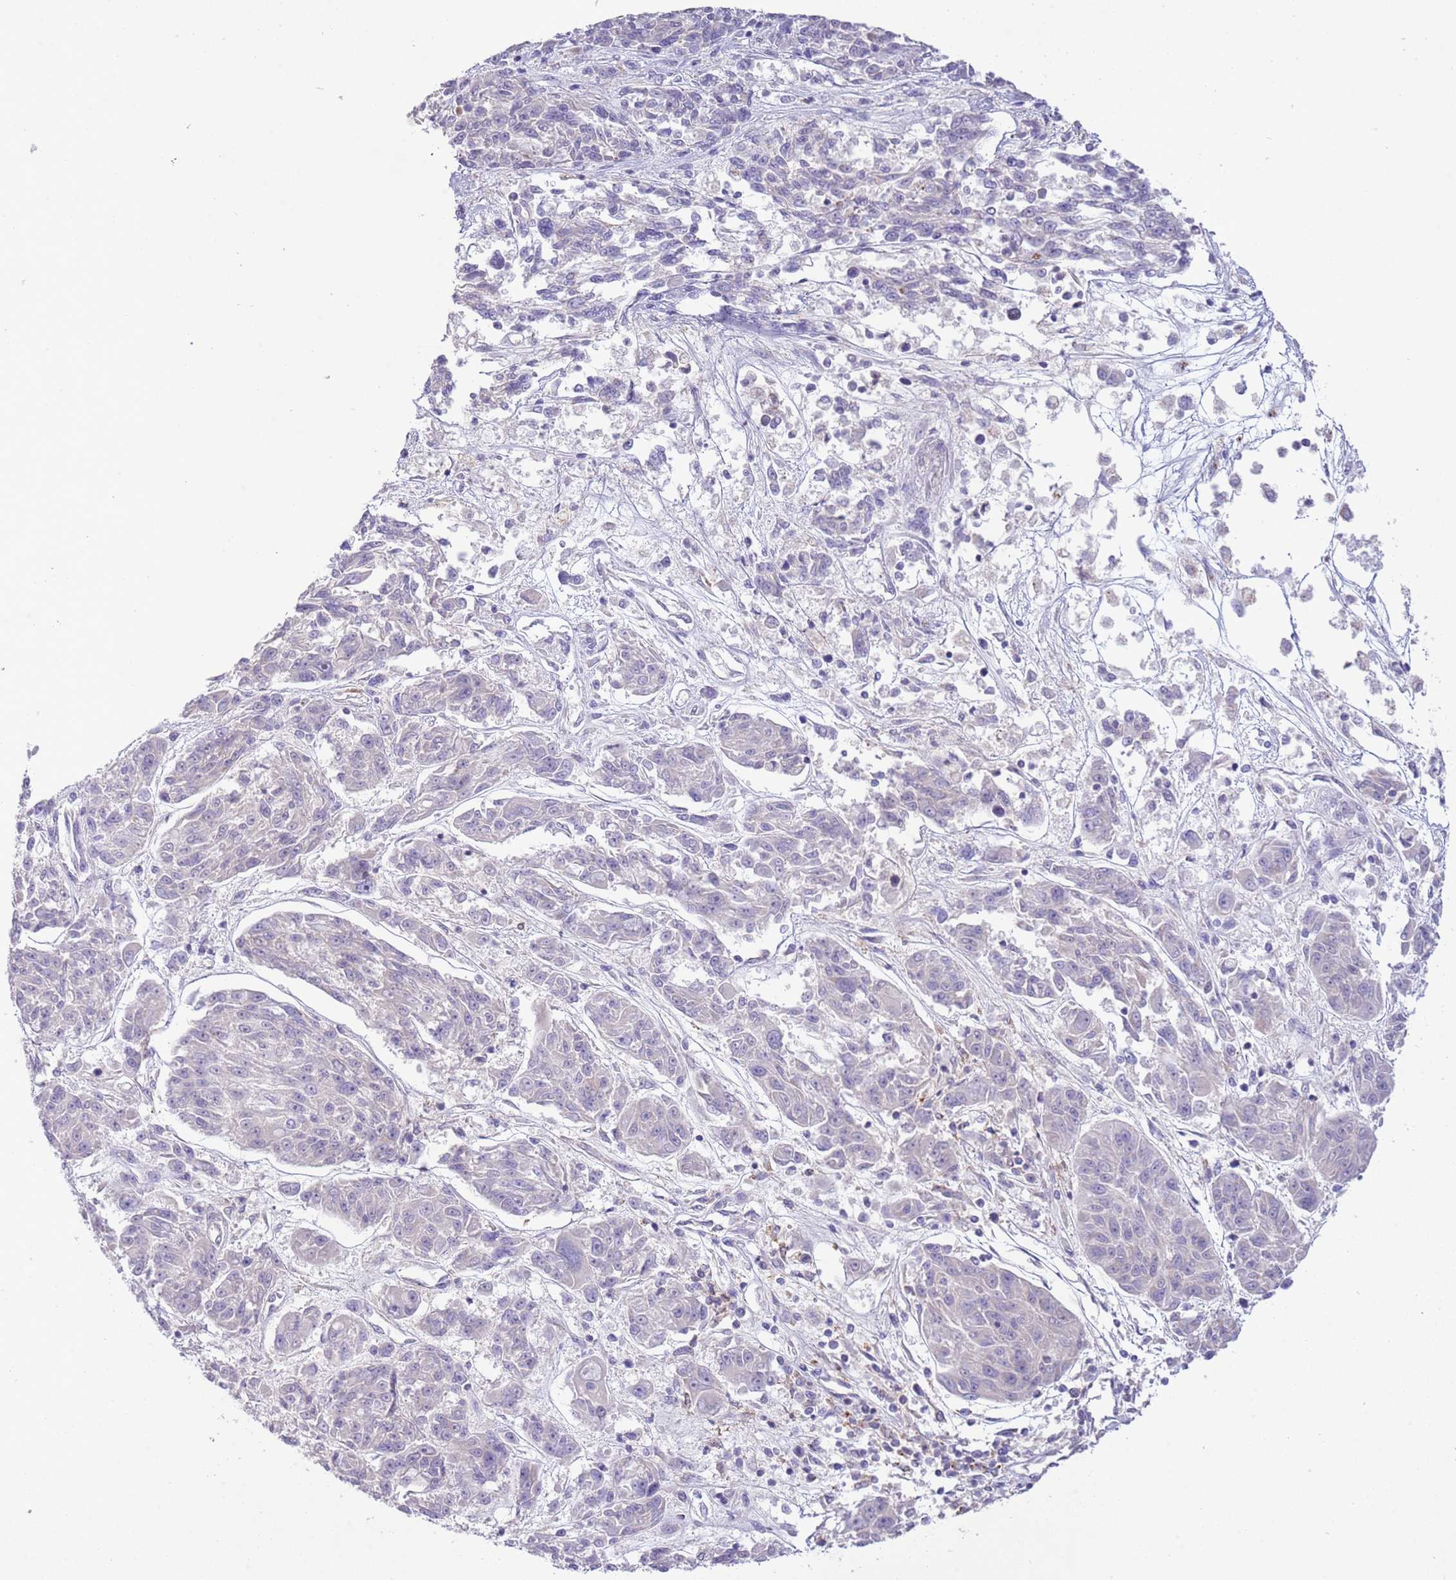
{"staining": {"intensity": "negative", "quantity": "none", "location": "none"}, "tissue": "melanoma", "cell_type": "Tumor cells", "image_type": "cancer", "snomed": [{"axis": "morphology", "description": "Malignant melanoma, NOS"}, {"axis": "topography", "description": "Skin"}], "caption": "Immunohistochemical staining of malignant melanoma demonstrates no significant staining in tumor cells.", "gene": "ABHD17A", "patient": {"sex": "male", "age": 53}}